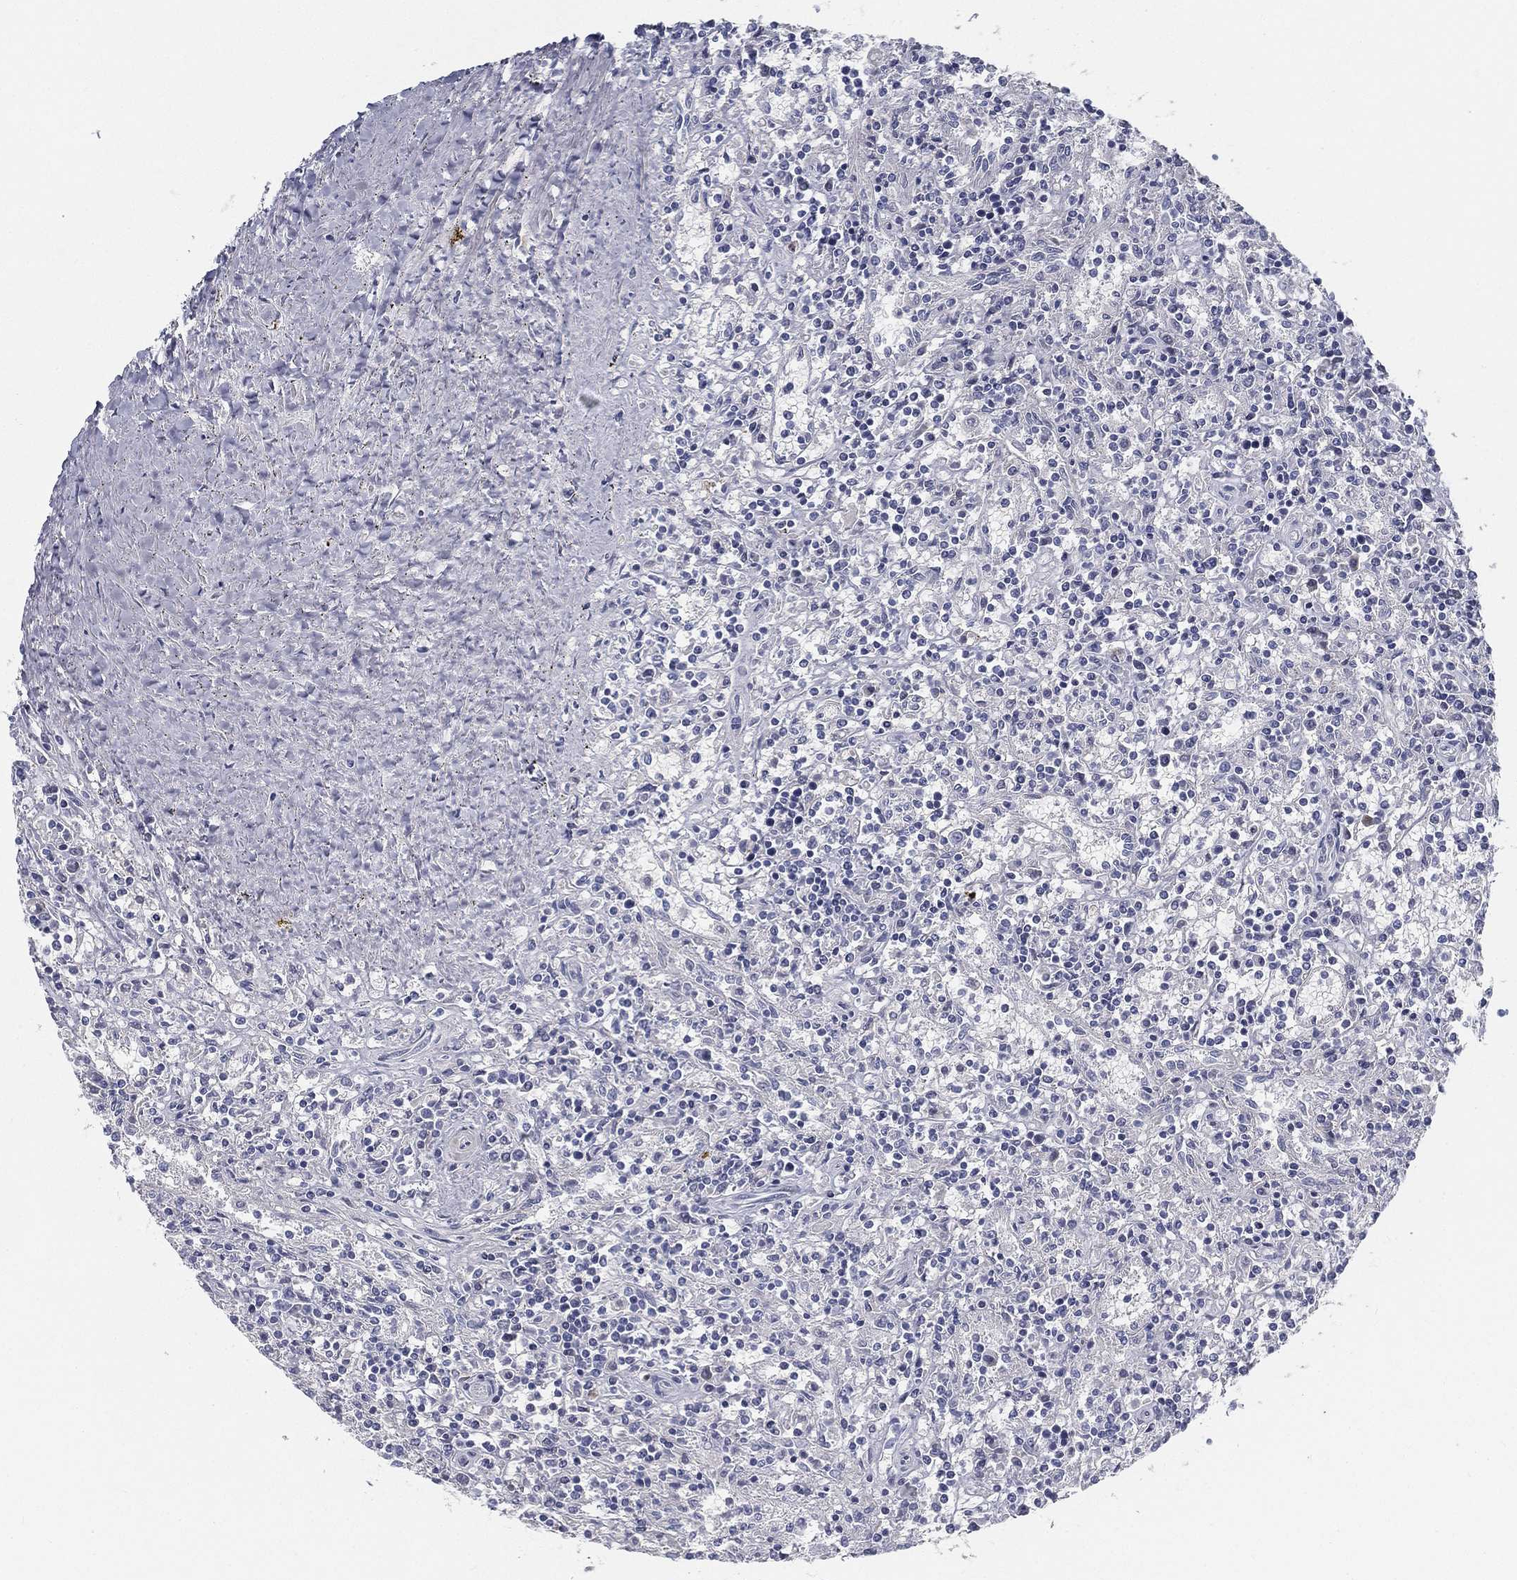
{"staining": {"intensity": "negative", "quantity": "none", "location": "none"}, "tissue": "lymphoma", "cell_type": "Tumor cells", "image_type": "cancer", "snomed": [{"axis": "morphology", "description": "Malignant lymphoma, non-Hodgkin's type, Low grade"}, {"axis": "topography", "description": "Spleen"}], "caption": "An IHC image of low-grade malignant lymphoma, non-Hodgkin's type is shown. There is no staining in tumor cells of low-grade malignant lymphoma, non-Hodgkin's type.", "gene": "SPPL2C", "patient": {"sex": "male", "age": 62}}